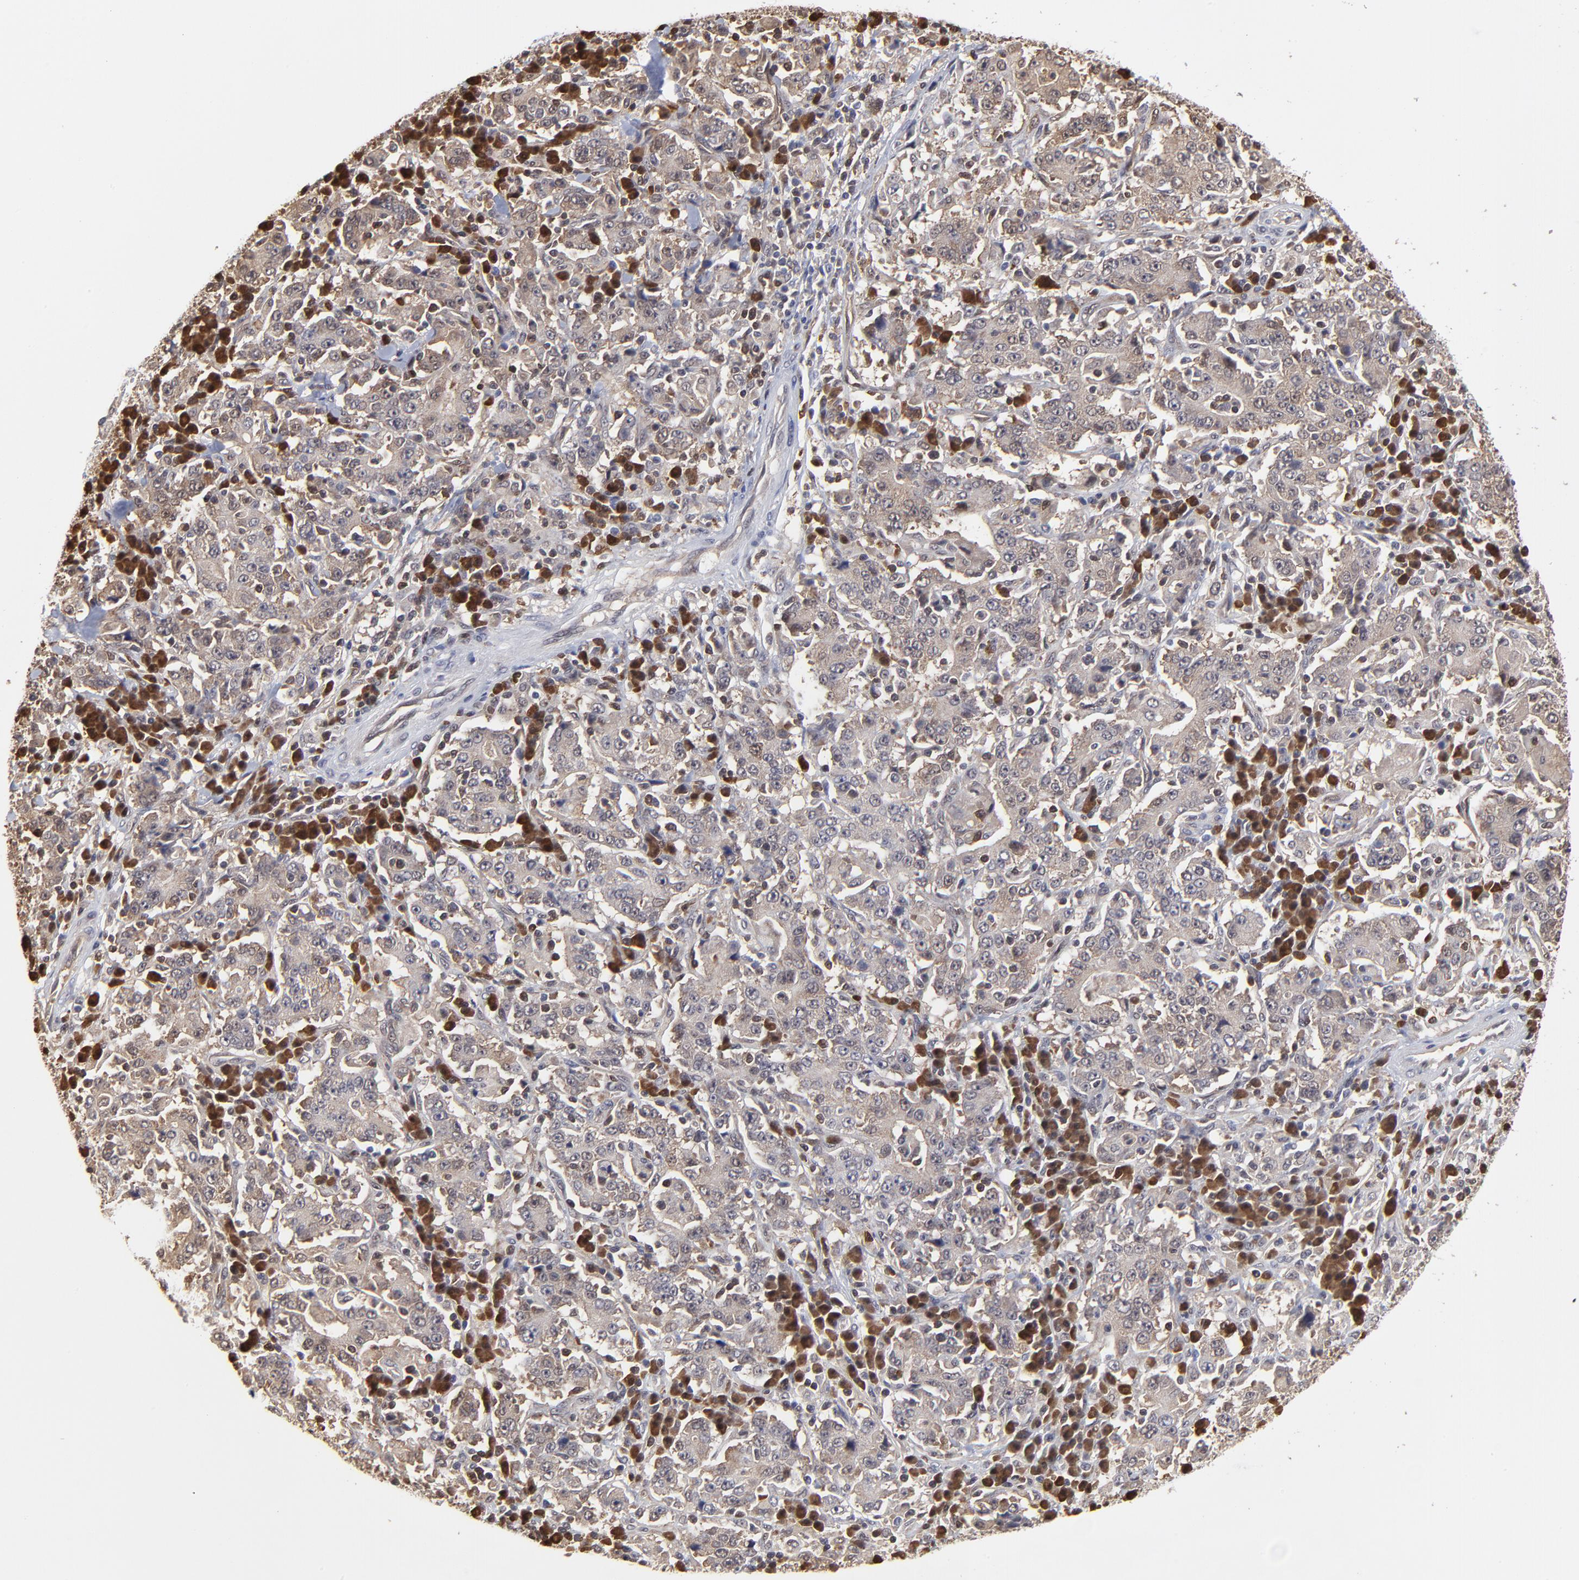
{"staining": {"intensity": "negative", "quantity": "none", "location": "none"}, "tissue": "stomach cancer", "cell_type": "Tumor cells", "image_type": "cancer", "snomed": [{"axis": "morphology", "description": "Normal tissue, NOS"}, {"axis": "morphology", "description": "Adenocarcinoma, NOS"}, {"axis": "topography", "description": "Stomach, upper"}, {"axis": "topography", "description": "Stomach"}], "caption": "Stomach cancer (adenocarcinoma) was stained to show a protein in brown. There is no significant staining in tumor cells. (DAB (3,3'-diaminobenzidine) IHC, high magnification).", "gene": "CASP3", "patient": {"sex": "male", "age": 59}}